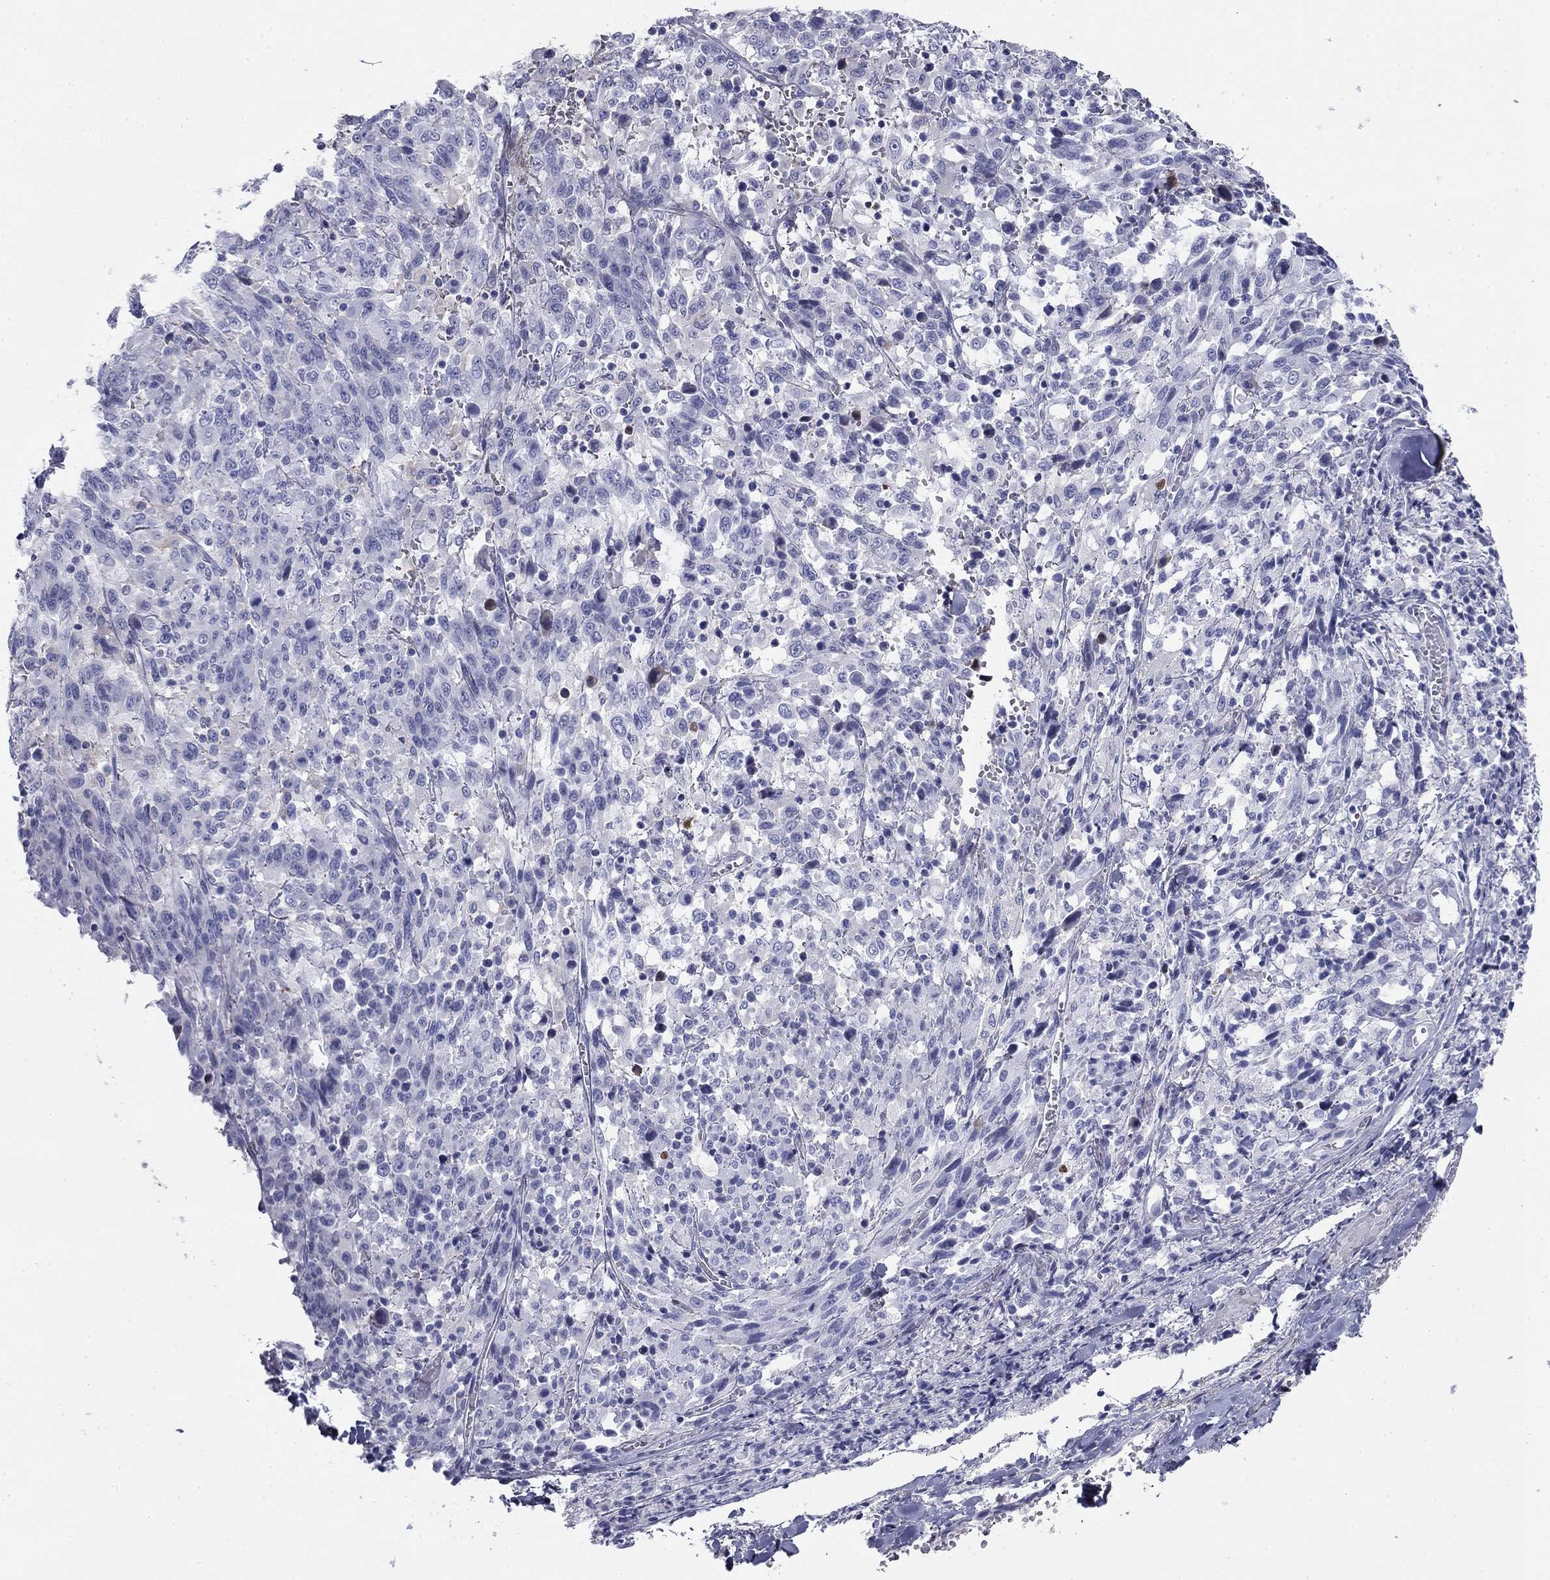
{"staining": {"intensity": "negative", "quantity": "none", "location": "none"}, "tissue": "melanoma", "cell_type": "Tumor cells", "image_type": "cancer", "snomed": [{"axis": "morphology", "description": "Malignant melanoma, NOS"}, {"axis": "topography", "description": "Skin"}], "caption": "IHC of human malignant melanoma reveals no staining in tumor cells.", "gene": "CPLX4", "patient": {"sex": "female", "age": 91}}